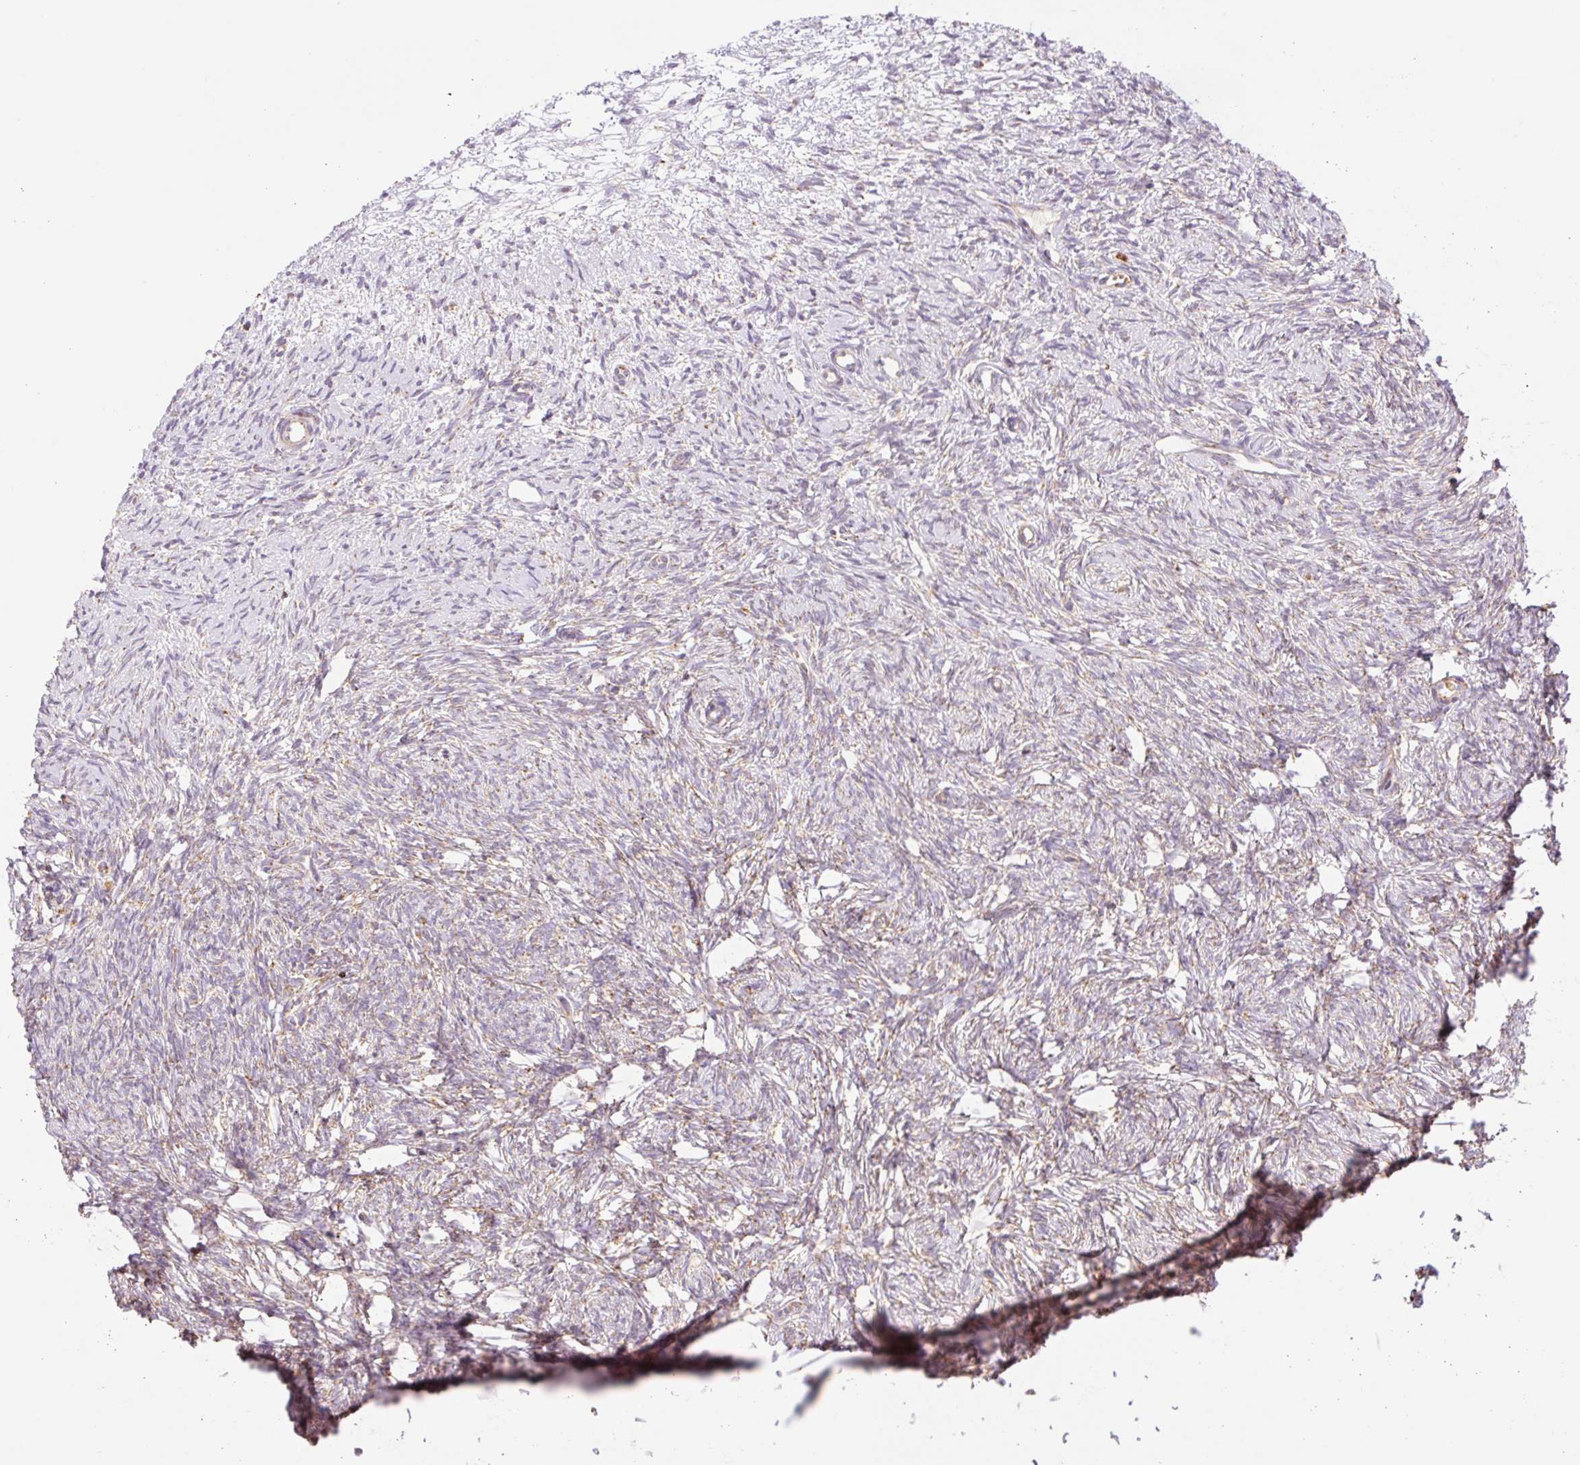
{"staining": {"intensity": "negative", "quantity": "none", "location": "none"}, "tissue": "ovary", "cell_type": "Follicle cells", "image_type": "normal", "snomed": [{"axis": "morphology", "description": "Normal tissue, NOS"}, {"axis": "topography", "description": "Ovary"}], "caption": "Histopathology image shows no protein positivity in follicle cells of normal ovary. (DAB (3,3'-diaminobenzidine) immunohistochemistry (IHC) visualized using brightfield microscopy, high magnification).", "gene": "GOSR2", "patient": {"sex": "female", "age": 51}}